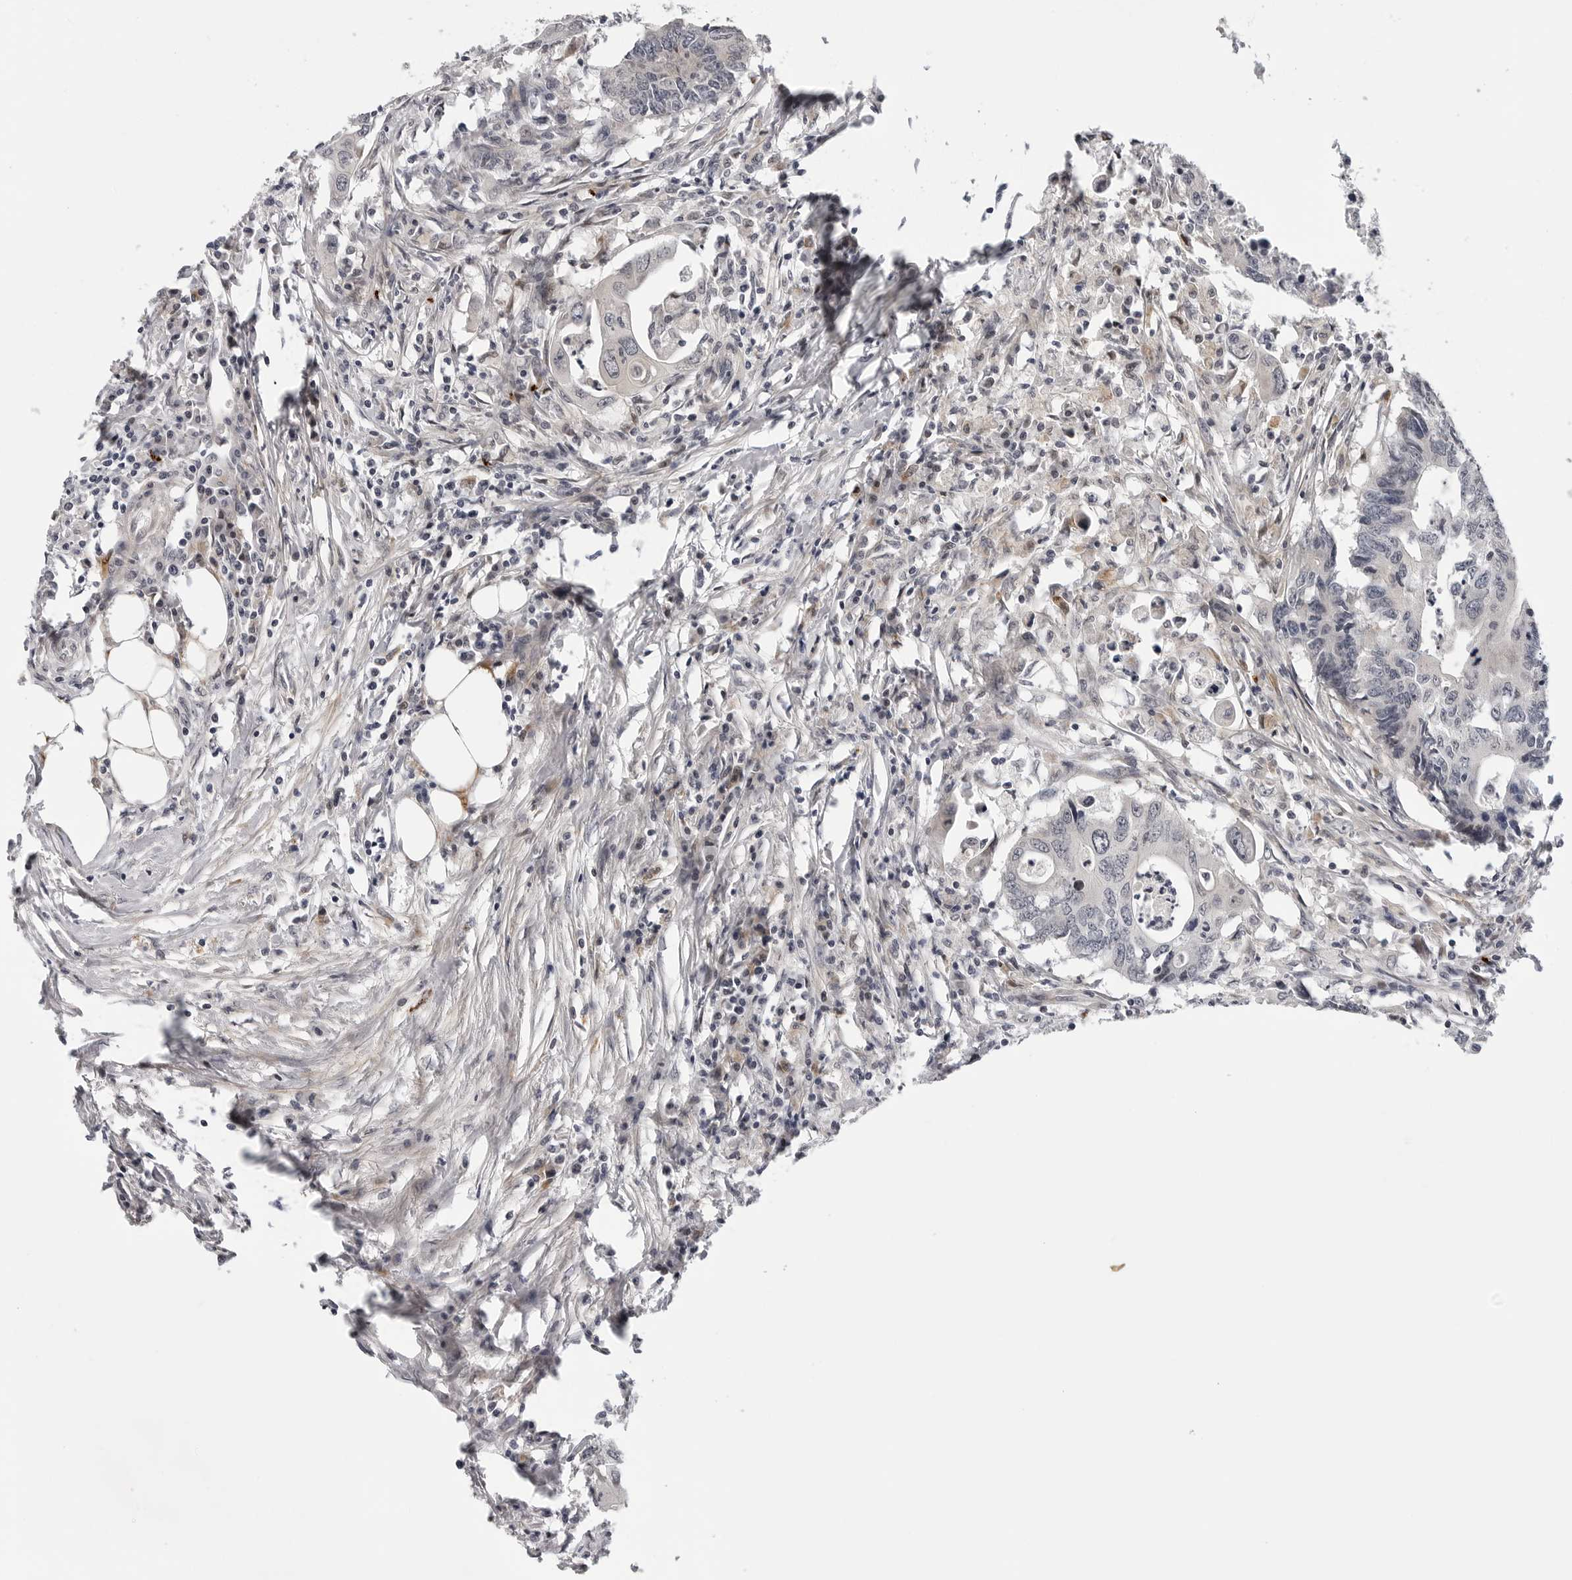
{"staining": {"intensity": "negative", "quantity": "none", "location": "none"}, "tissue": "colorectal cancer", "cell_type": "Tumor cells", "image_type": "cancer", "snomed": [{"axis": "morphology", "description": "Adenocarcinoma, NOS"}, {"axis": "topography", "description": "Colon"}], "caption": "Colorectal adenocarcinoma was stained to show a protein in brown. There is no significant expression in tumor cells.", "gene": "KIAA1614", "patient": {"sex": "male", "age": 71}}